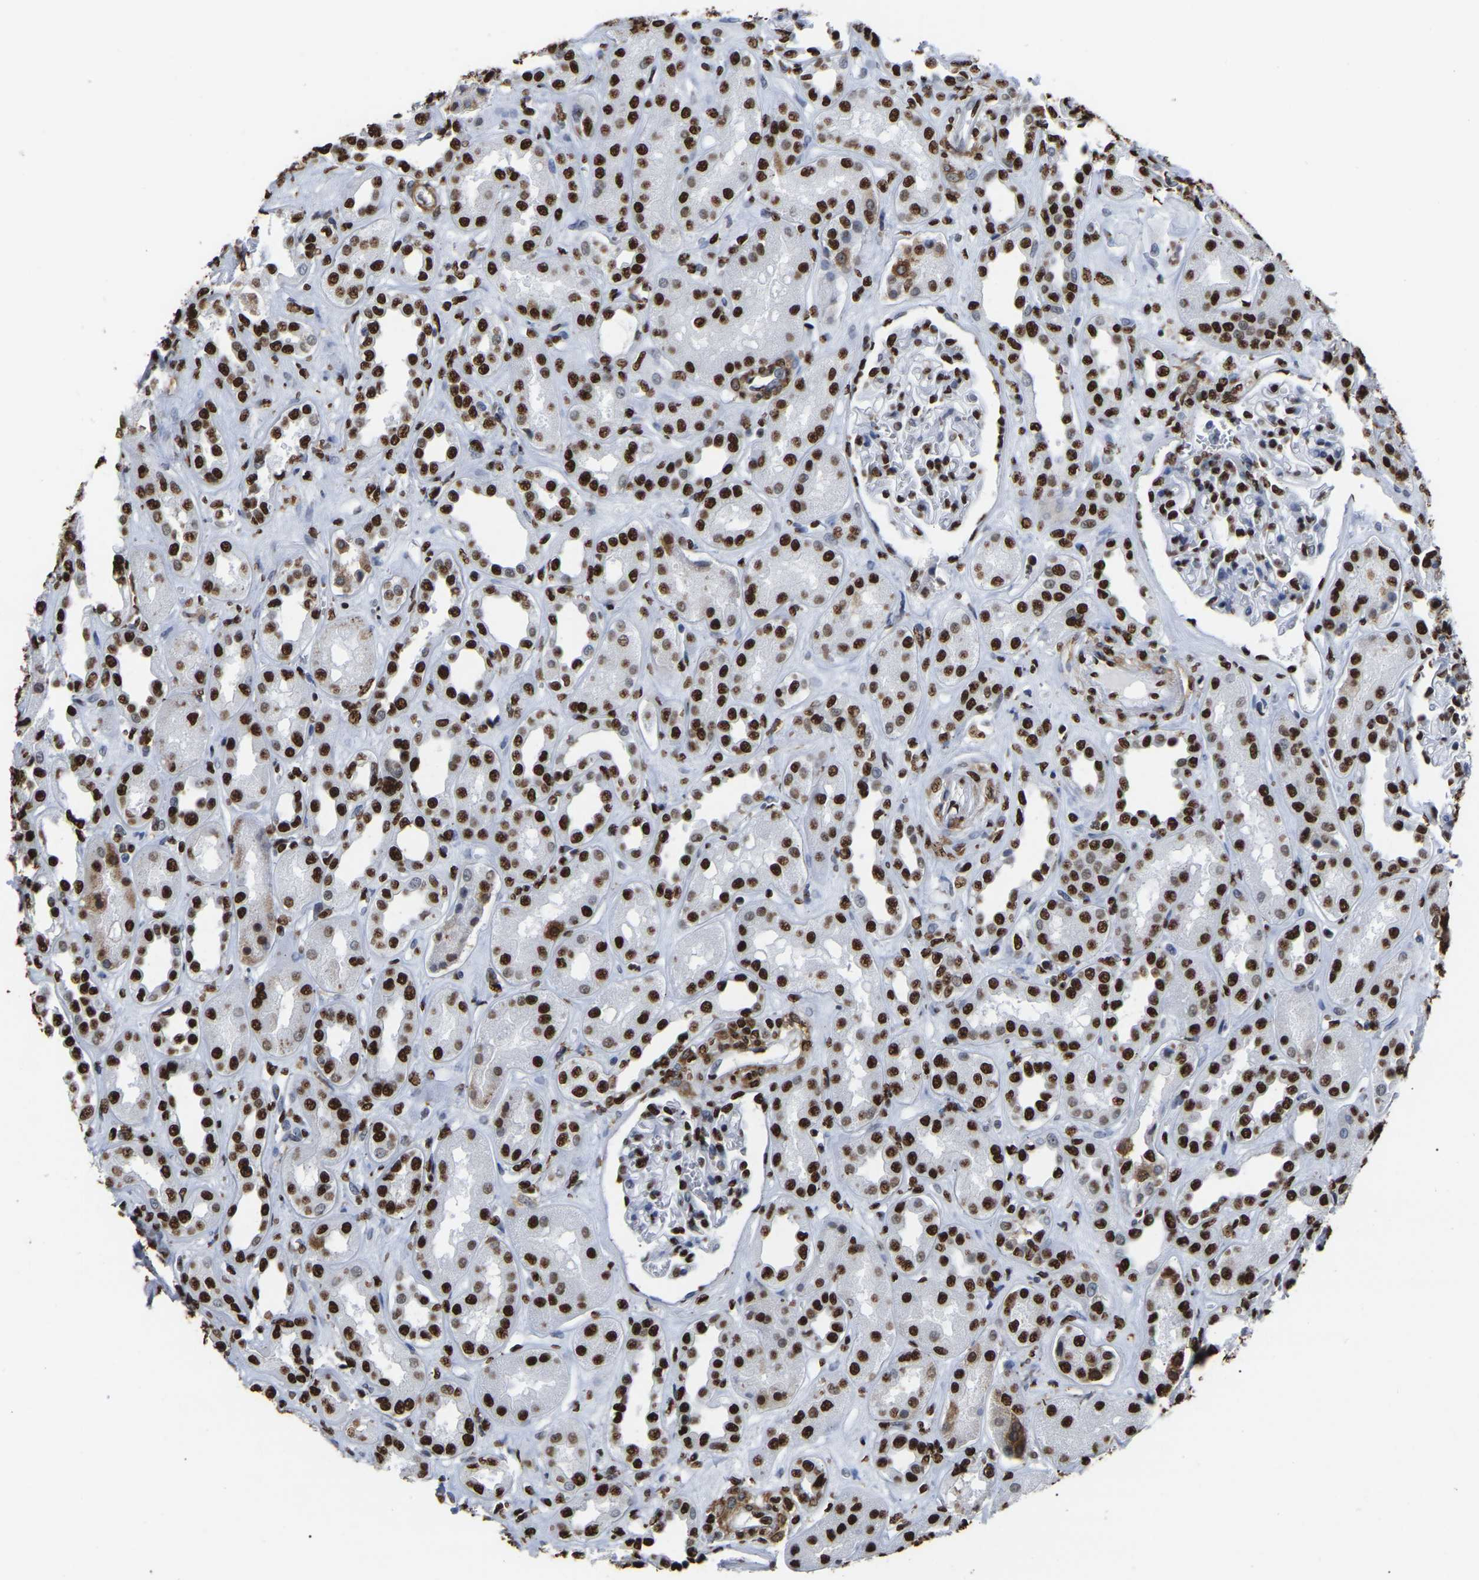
{"staining": {"intensity": "strong", "quantity": "25%-75%", "location": "nuclear"}, "tissue": "kidney", "cell_type": "Cells in glomeruli", "image_type": "normal", "snomed": [{"axis": "morphology", "description": "Normal tissue, NOS"}, {"axis": "topography", "description": "Kidney"}], "caption": "Kidney stained for a protein exhibits strong nuclear positivity in cells in glomeruli. Nuclei are stained in blue.", "gene": "RBL2", "patient": {"sex": "male", "age": 59}}